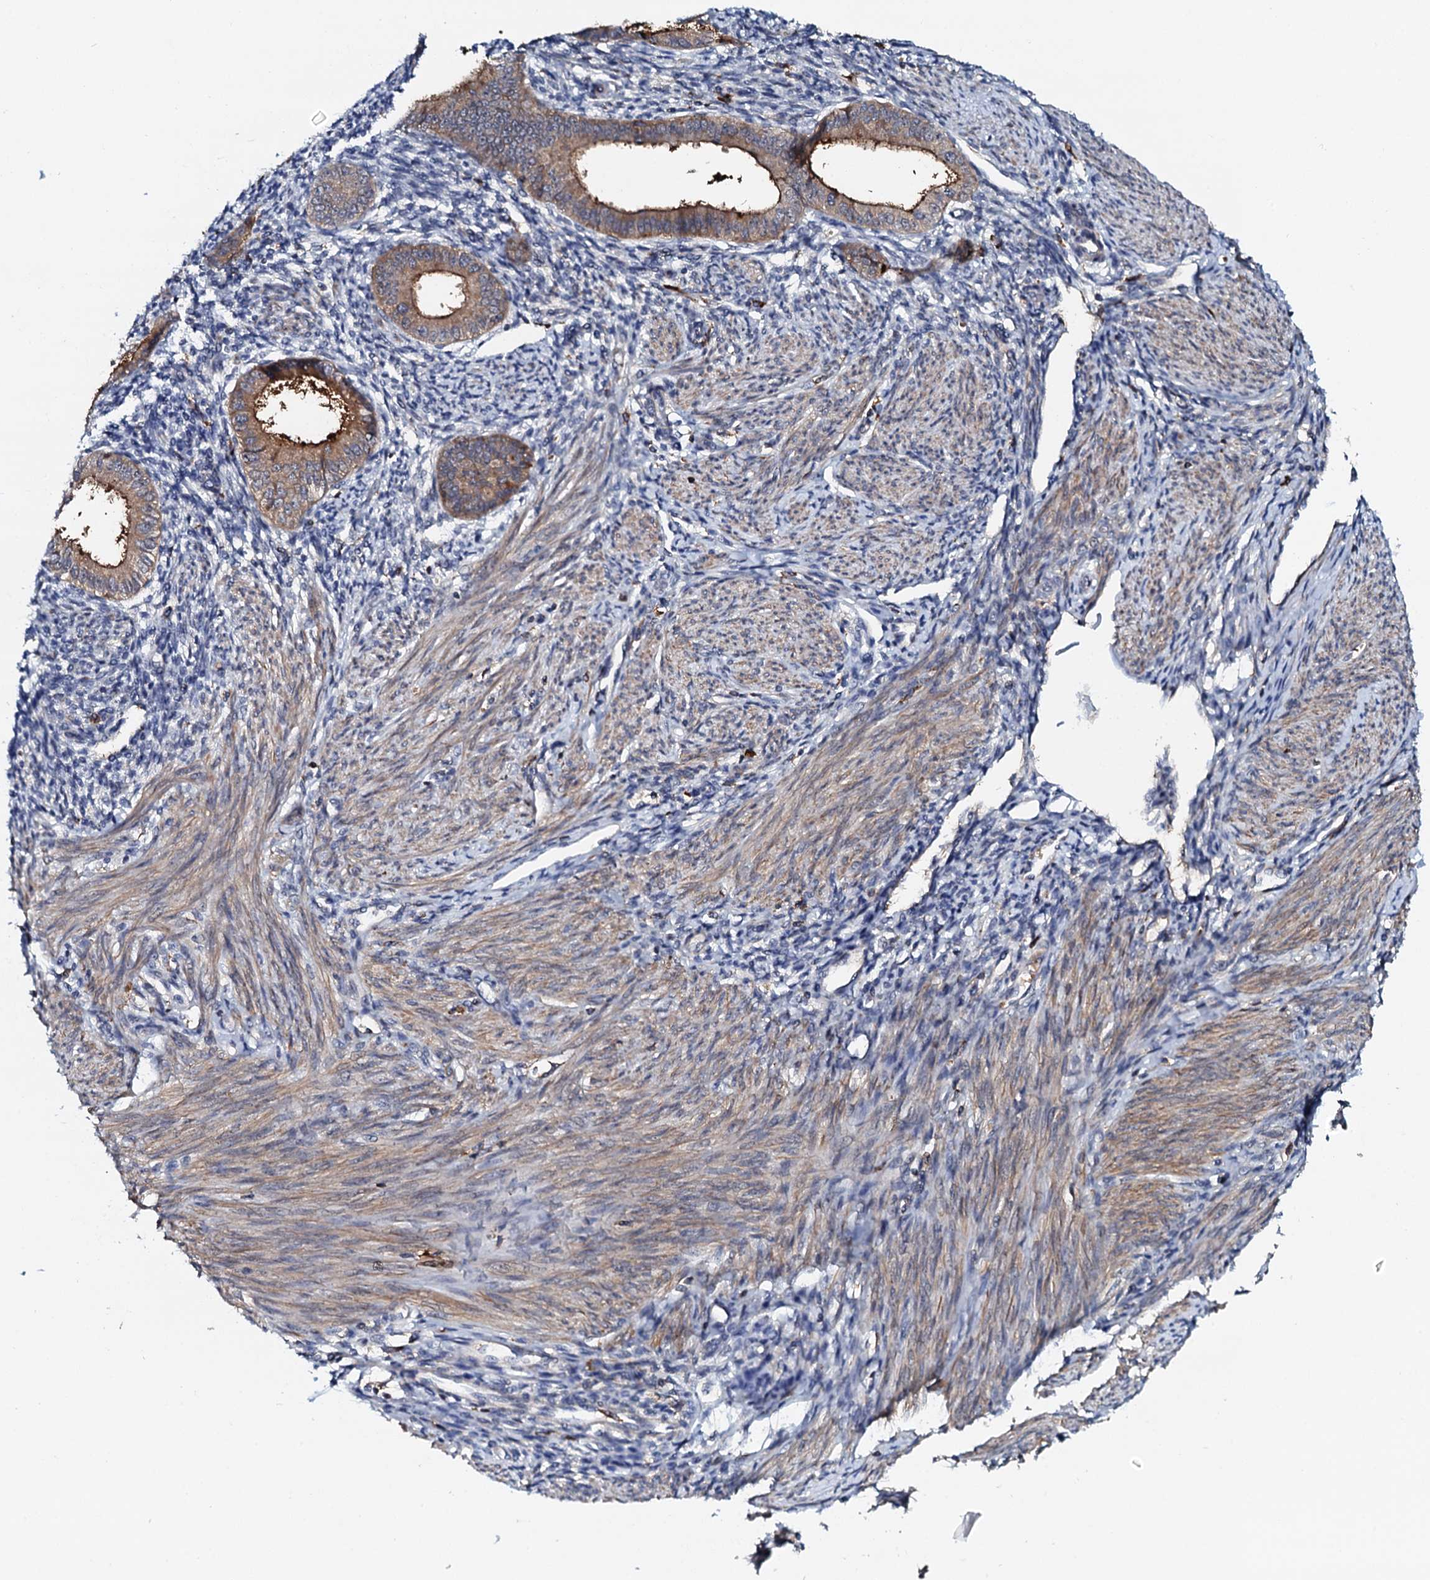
{"staining": {"intensity": "negative", "quantity": "none", "location": "none"}, "tissue": "endometrium", "cell_type": "Cells in endometrial stroma", "image_type": "normal", "snomed": [{"axis": "morphology", "description": "Normal tissue, NOS"}, {"axis": "topography", "description": "Uterus"}, {"axis": "topography", "description": "Endometrium"}], "caption": "The photomicrograph exhibits no significant staining in cells in endometrial stroma of endometrium.", "gene": "VAMP8", "patient": {"sex": "female", "age": 48}}